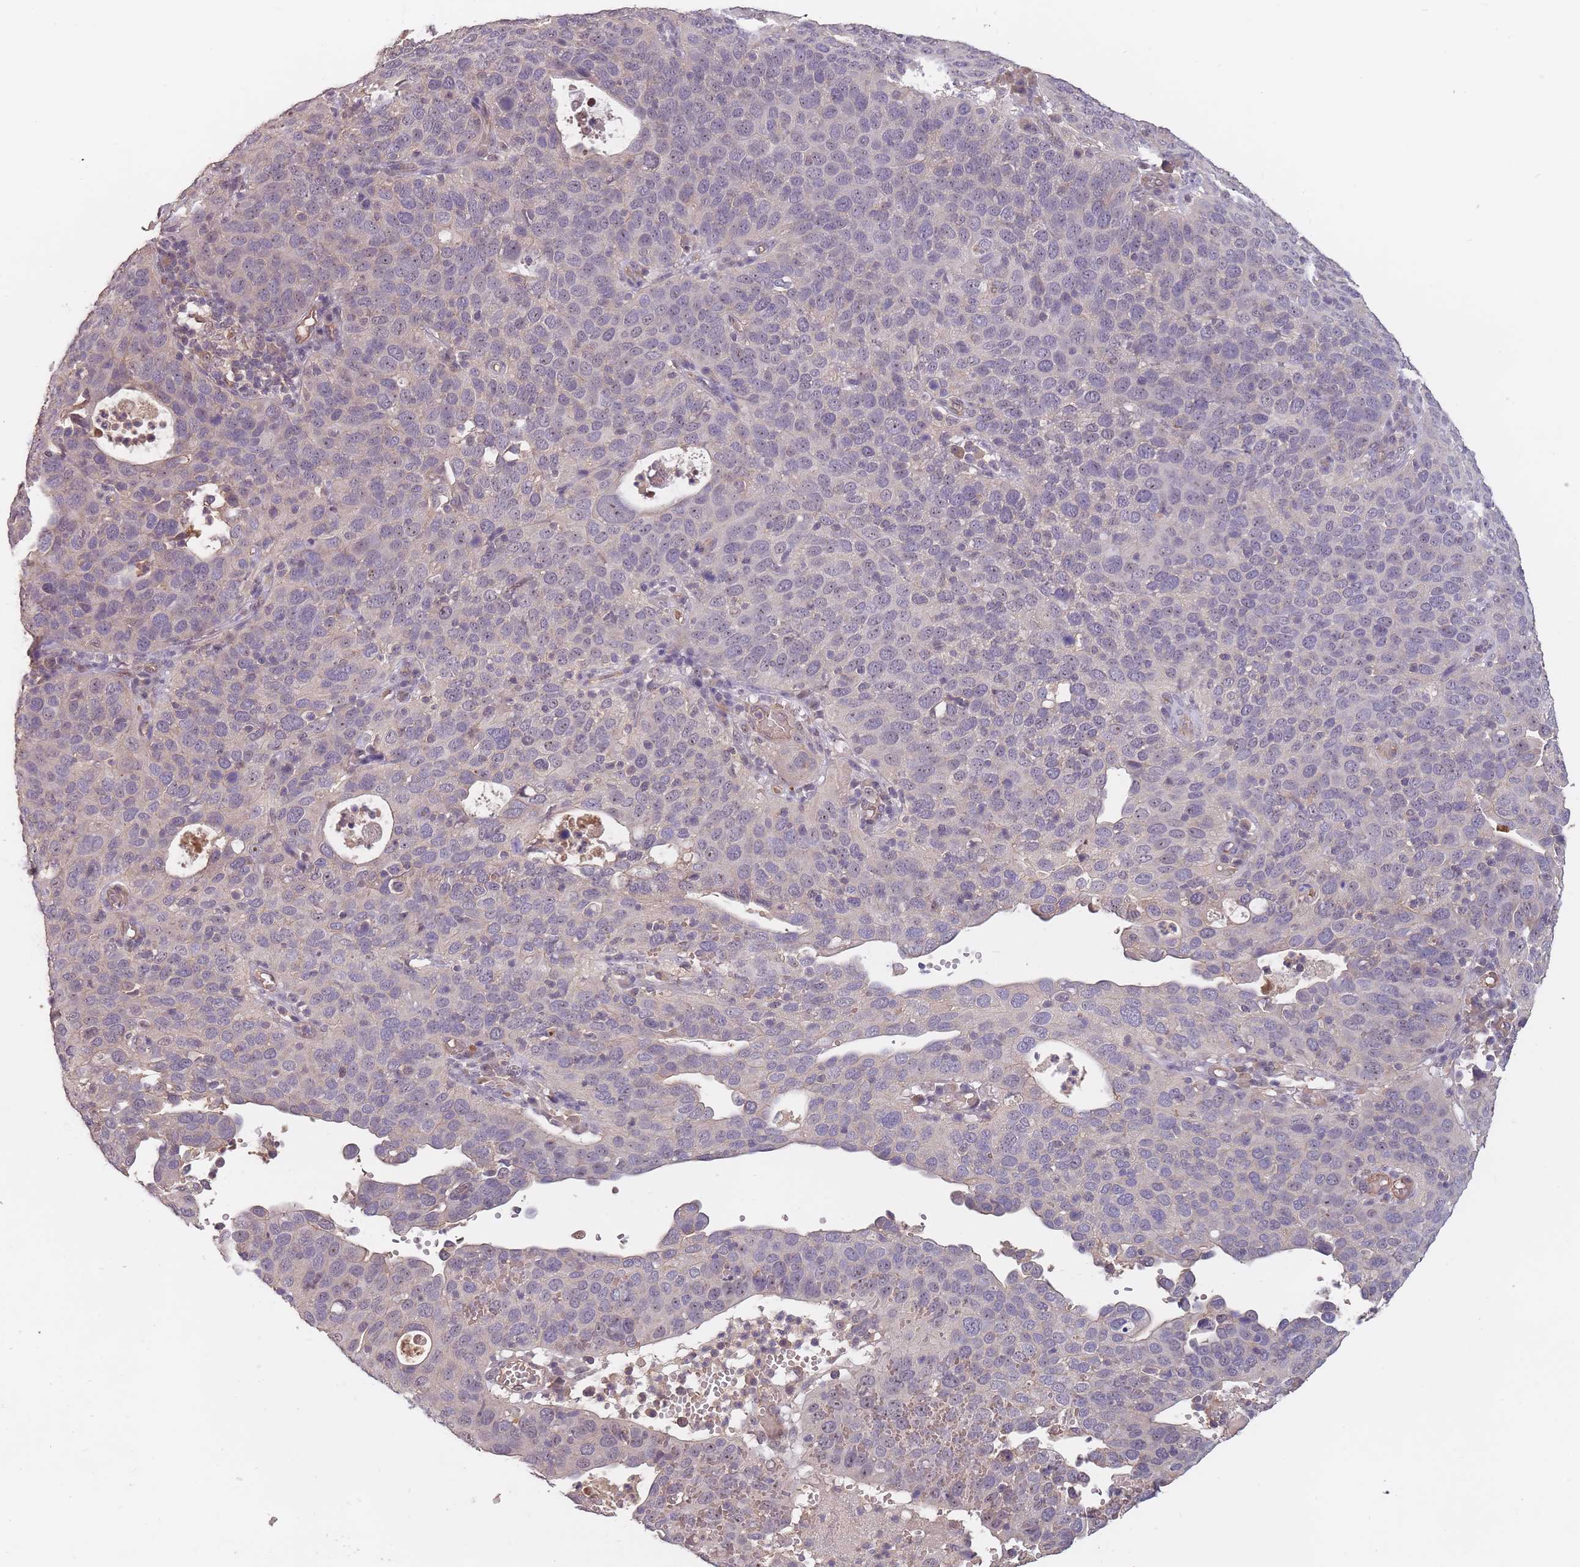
{"staining": {"intensity": "weak", "quantity": "<25%", "location": "nuclear"}, "tissue": "cervical cancer", "cell_type": "Tumor cells", "image_type": "cancer", "snomed": [{"axis": "morphology", "description": "Squamous cell carcinoma, NOS"}, {"axis": "topography", "description": "Cervix"}], "caption": "There is no significant staining in tumor cells of cervical cancer.", "gene": "KIAA1755", "patient": {"sex": "female", "age": 36}}